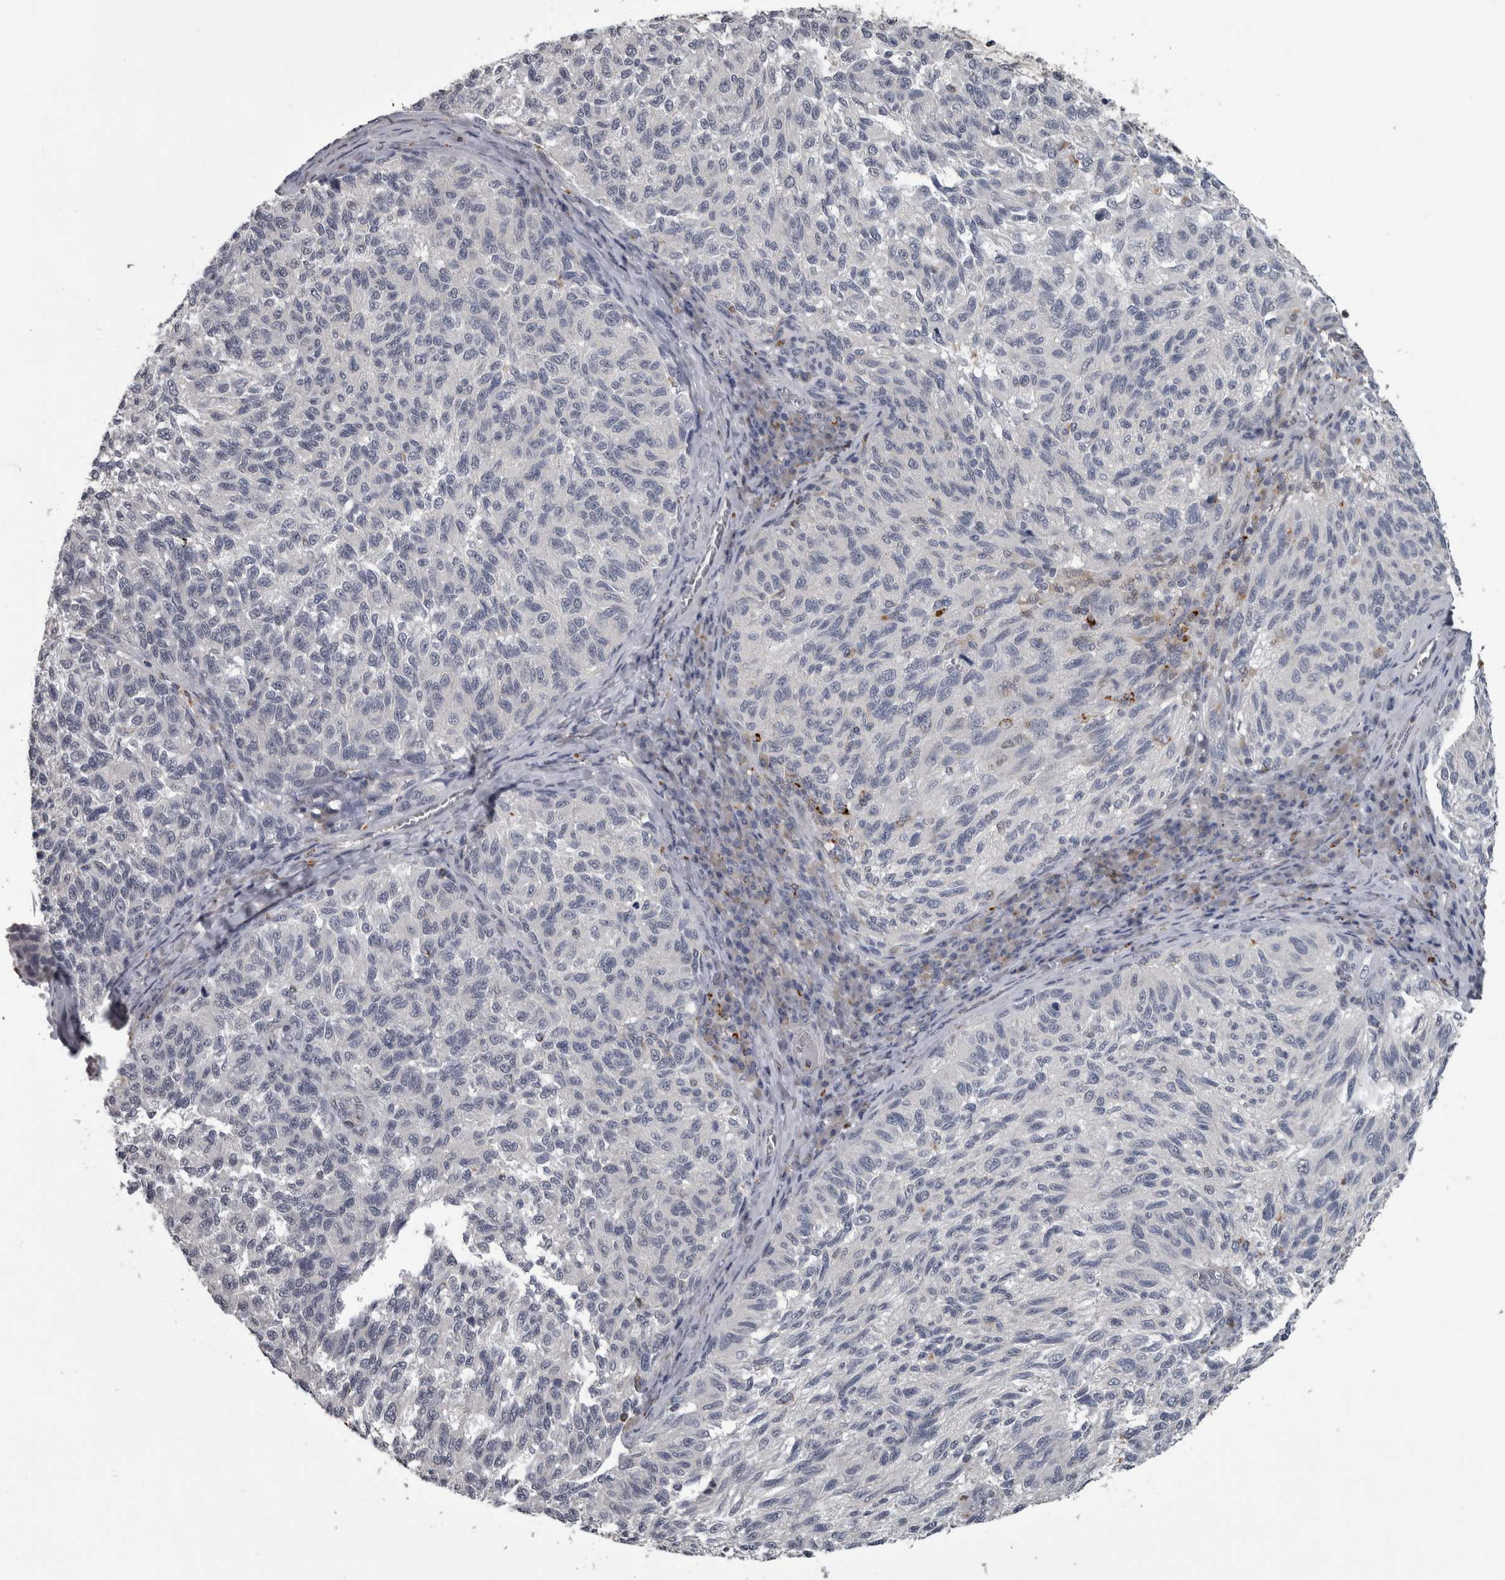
{"staining": {"intensity": "negative", "quantity": "none", "location": "none"}, "tissue": "melanoma", "cell_type": "Tumor cells", "image_type": "cancer", "snomed": [{"axis": "morphology", "description": "Malignant melanoma, NOS"}, {"axis": "topography", "description": "Skin"}], "caption": "An immunohistochemistry (IHC) histopathology image of melanoma is shown. There is no staining in tumor cells of melanoma.", "gene": "NAAA", "patient": {"sex": "female", "age": 73}}